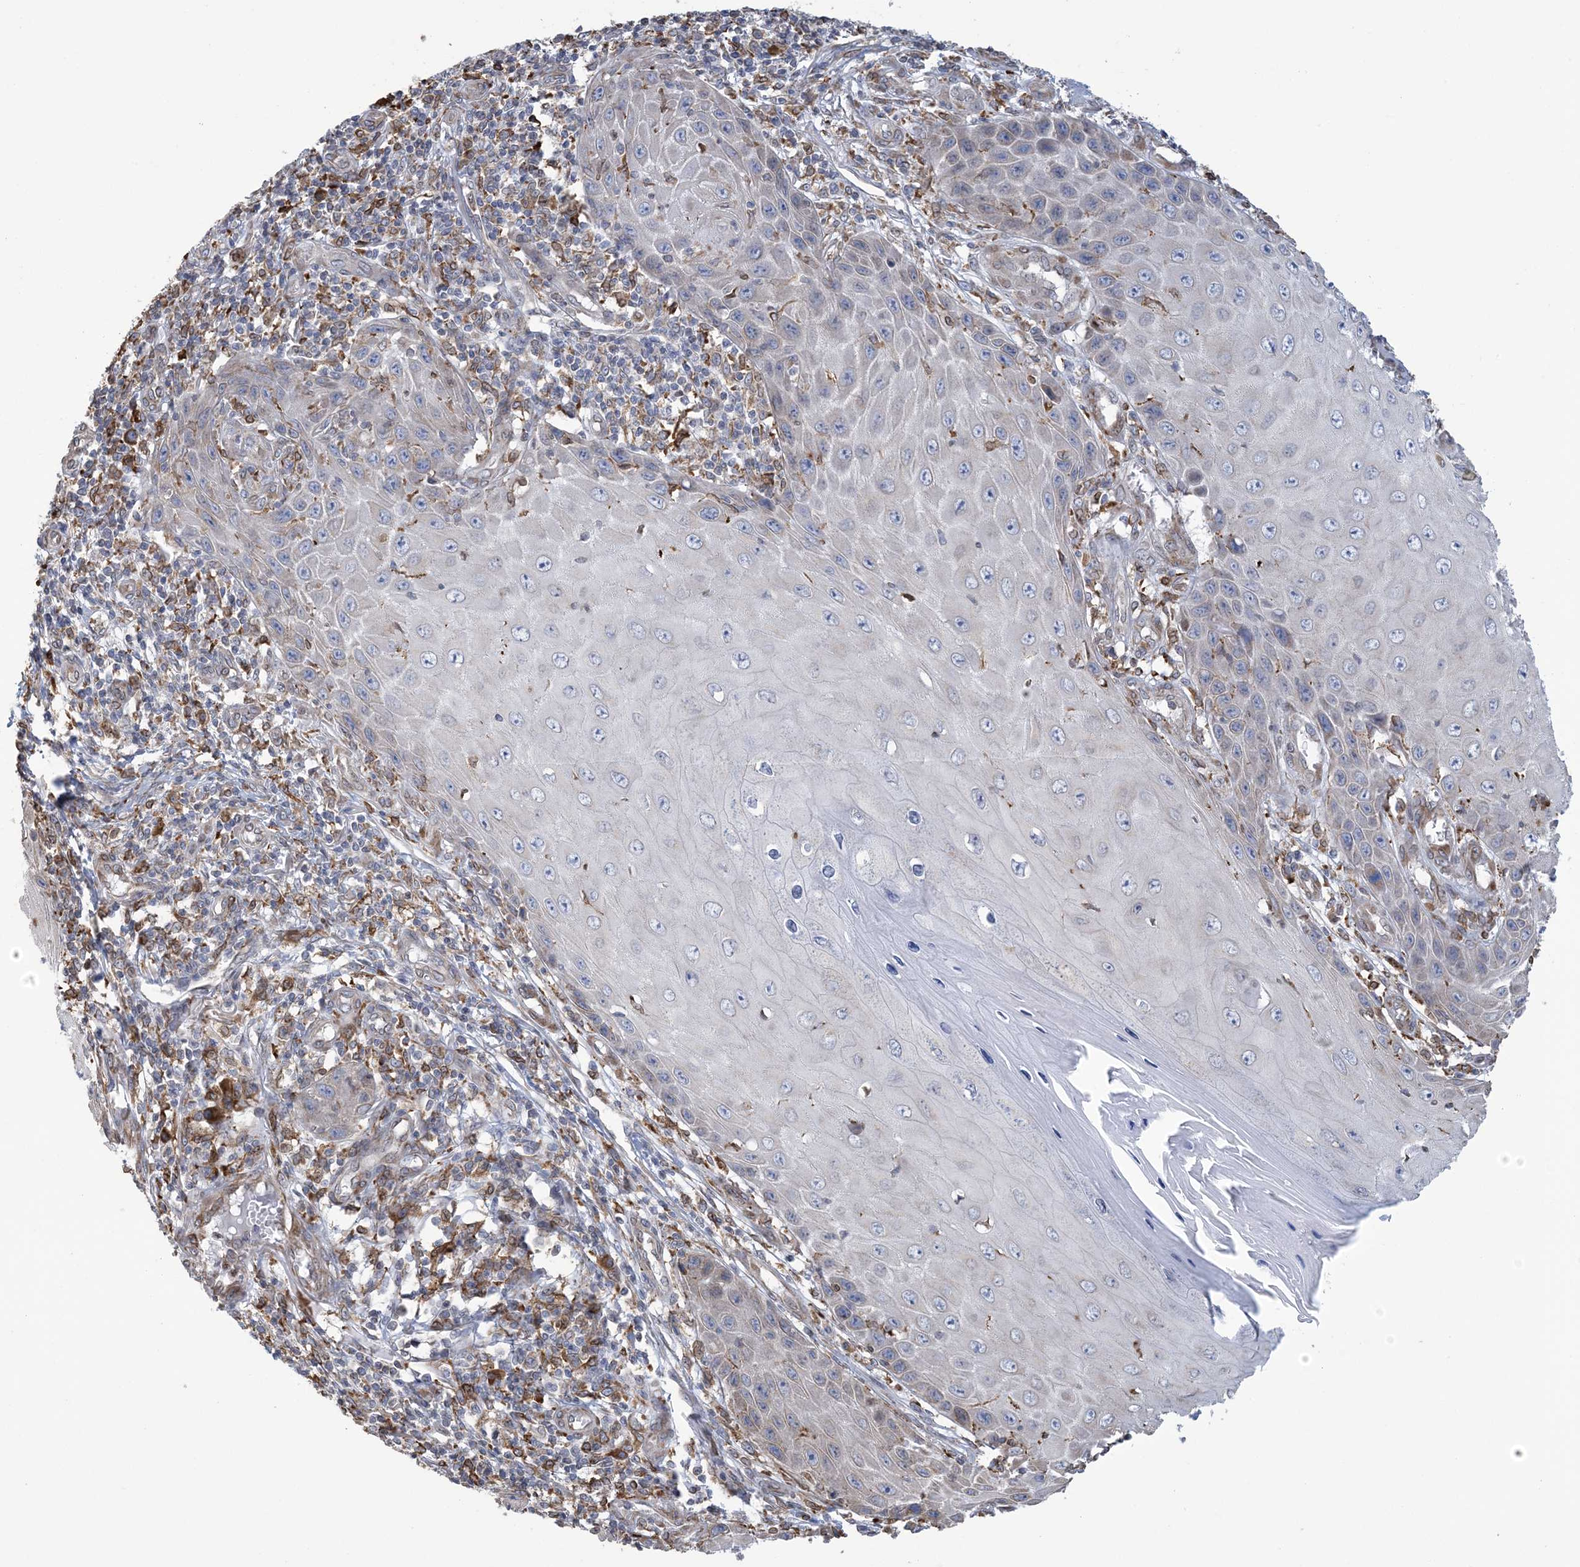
{"staining": {"intensity": "weak", "quantity": "<25%", "location": "cytoplasmic/membranous"}, "tissue": "skin cancer", "cell_type": "Tumor cells", "image_type": "cancer", "snomed": [{"axis": "morphology", "description": "Squamous cell carcinoma, NOS"}, {"axis": "topography", "description": "Skin"}], "caption": "Immunohistochemistry of human skin cancer shows no staining in tumor cells.", "gene": "SHANK1", "patient": {"sex": "female", "age": 73}}